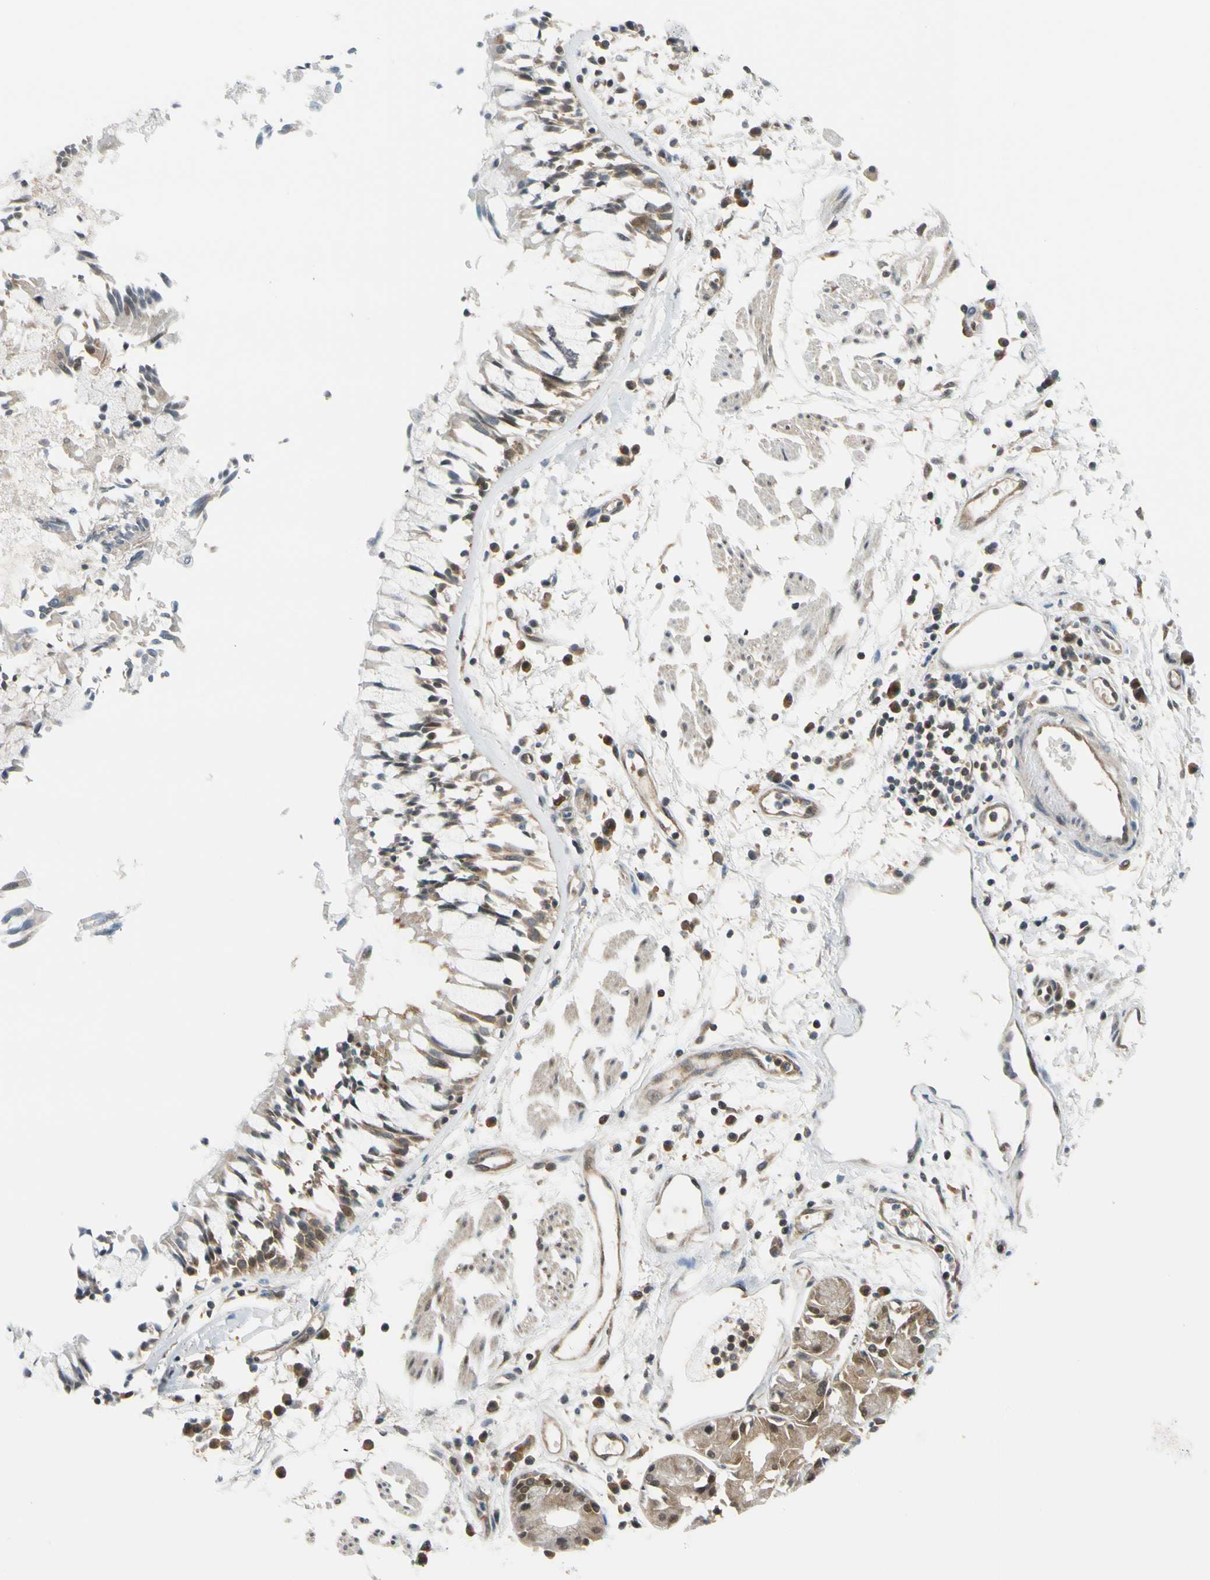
{"staining": {"intensity": "negative", "quantity": "none", "location": "none"}, "tissue": "adipose tissue", "cell_type": "Adipocytes", "image_type": "normal", "snomed": [{"axis": "morphology", "description": "Normal tissue, NOS"}, {"axis": "morphology", "description": "Adenocarcinoma, NOS"}, {"axis": "topography", "description": "Cartilage tissue"}, {"axis": "topography", "description": "Bronchus"}, {"axis": "topography", "description": "Lung"}], "caption": "A high-resolution micrograph shows IHC staining of unremarkable adipose tissue, which displays no significant positivity in adipocytes.", "gene": "MAPK9", "patient": {"sex": "female", "age": 67}}